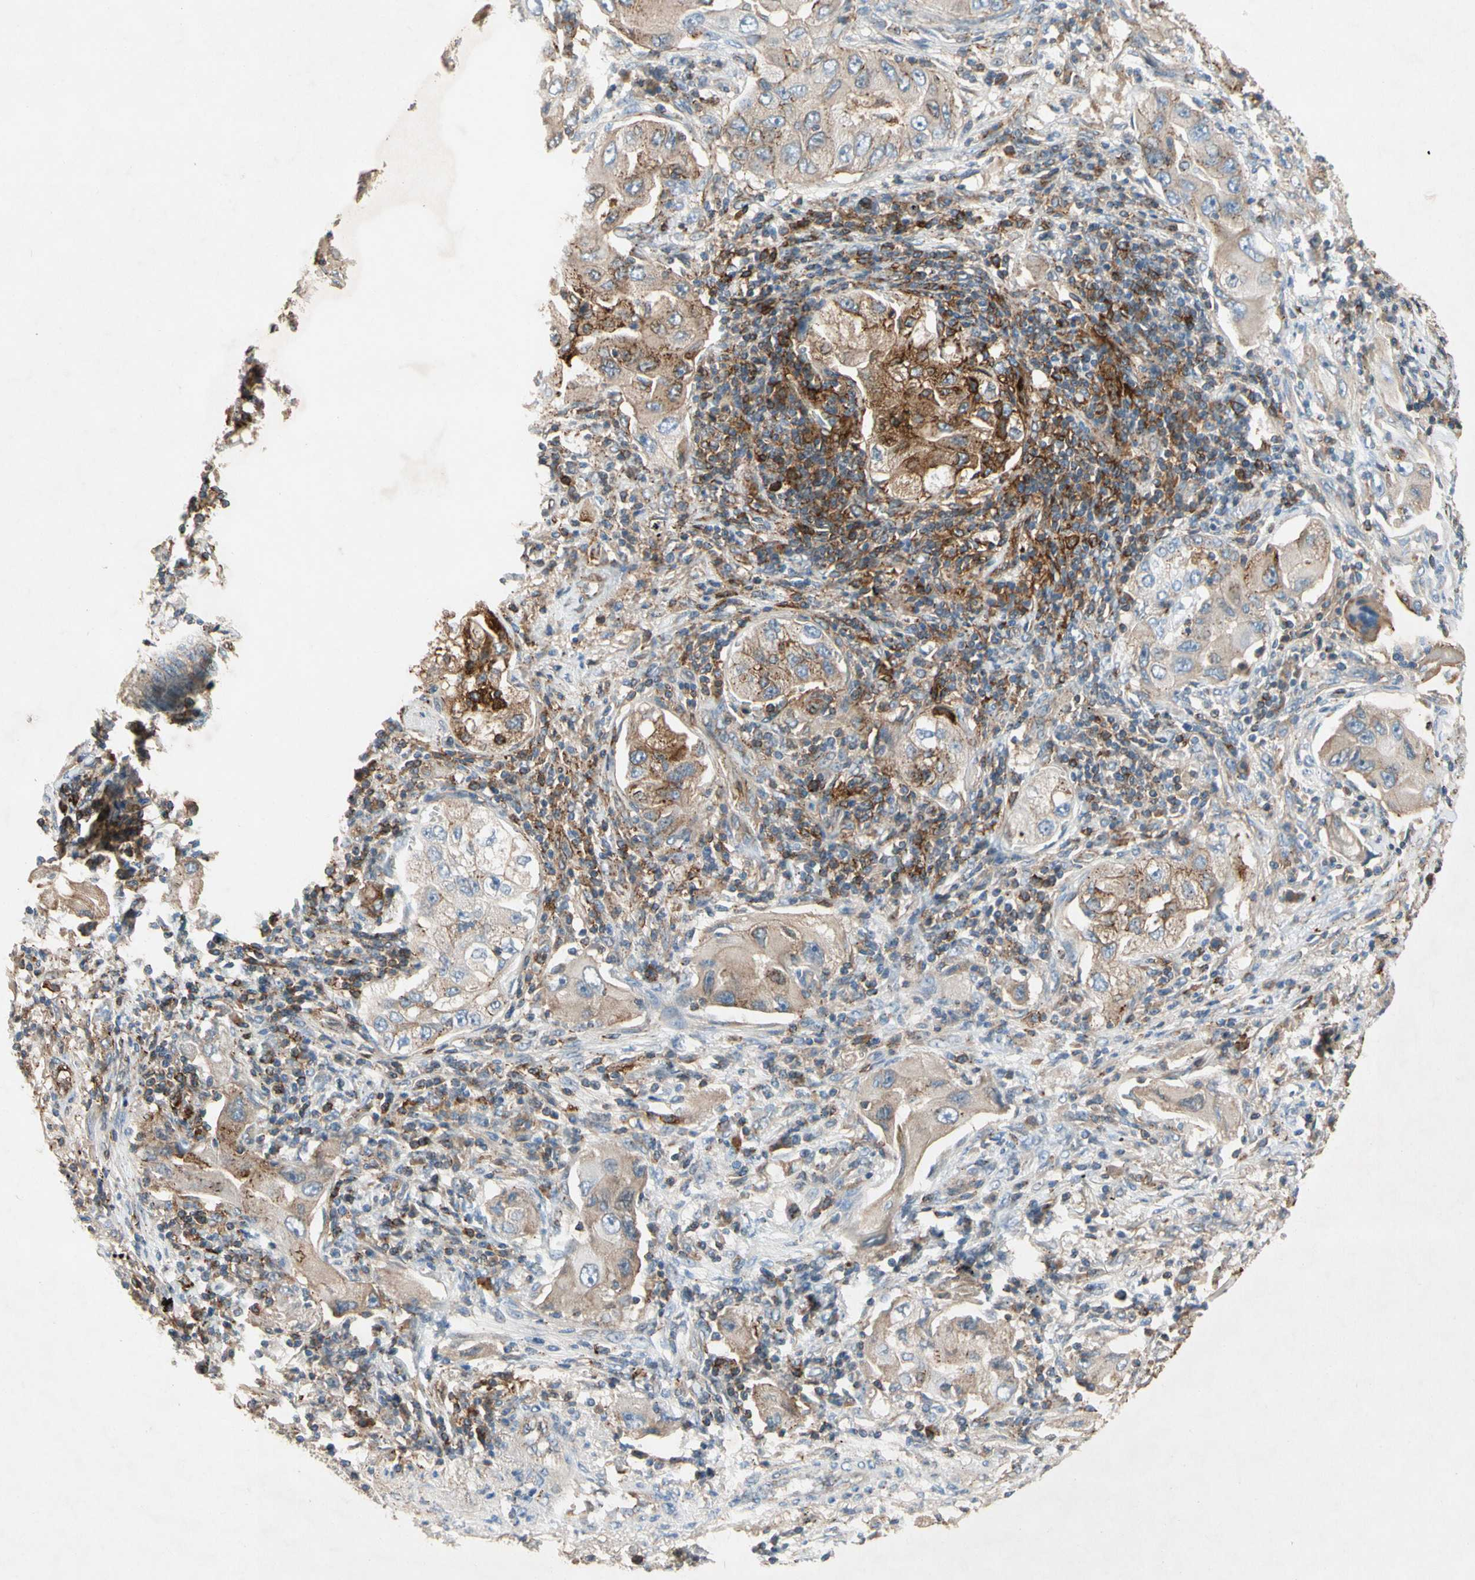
{"staining": {"intensity": "moderate", "quantity": ">75%", "location": "cytoplasmic/membranous"}, "tissue": "lung cancer", "cell_type": "Tumor cells", "image_type": "cancer", "snomed": [{"axis": "morphology", "description": "Adenocarcinoma, NOS"}, {"axis": "topography", "description": "Lung"}], "caption": "Tumor cells show medium levels of moderate cytoplasmic/membranous positivity in about >75% of cells in human lung cancer (adenocarcinoma). The protein is stained brown, and the nuclei are stained in blue (DAB IHC with brightfield microscopy, high magnification).", "gene": "NDFIP2", "patient": {"sex": "female", "age": 65}}